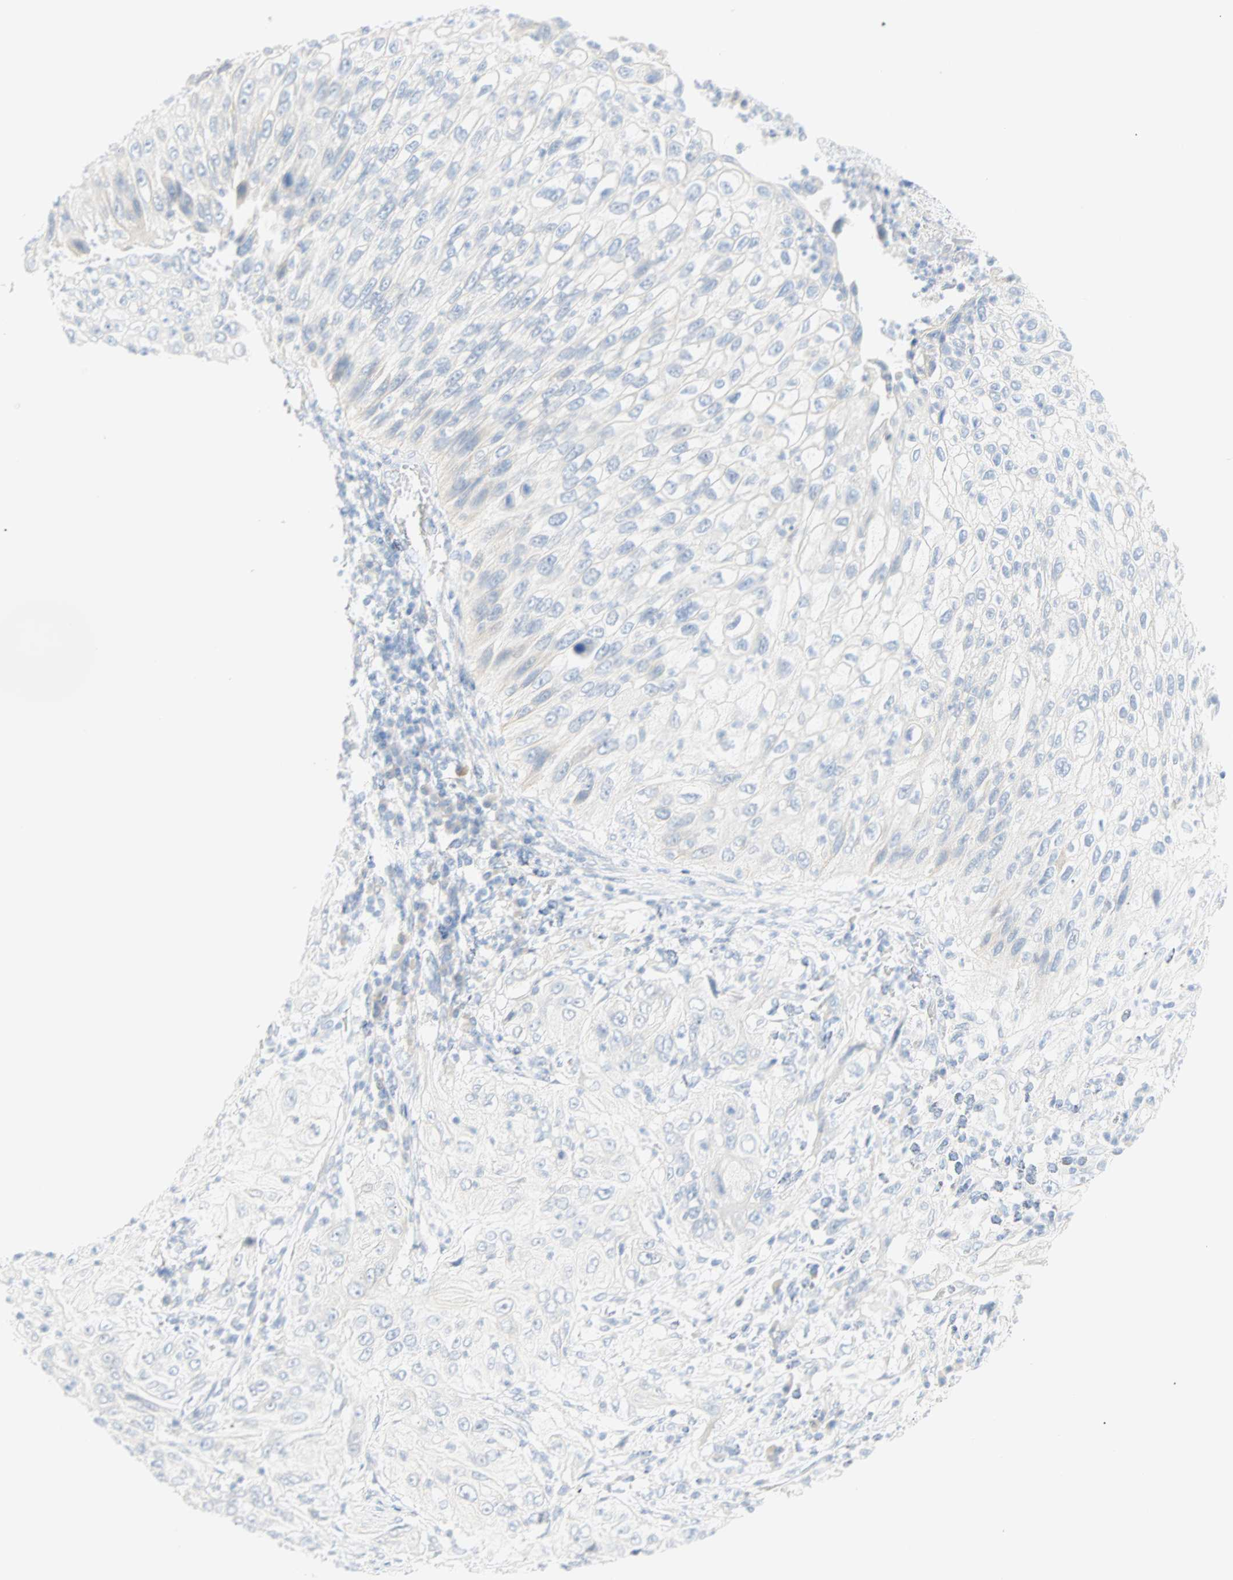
{"staining": {"intensity": "negative", "quantity": "none", "location": "none"}, "tissue": "lung cancer", "cell_type": "Tumor cells", "image_type": "cancer", "snomed": [{"axis": "morphology", "description": "Inflammation, NOS"}, {"axis": "morphology", "description": "Squamous cell carcinoma, NOS"}, {"axis": "topography", "description": "Lymph node"}, {"axis": "topography", "description": "Soft tissue"}, {"axis": "topography", "description": "Lung"}], "caption": "Tumor cells show no significant protein positivity in lung cancer (squamous cell carcinoma). (Stains: DAB immunohistochemistry with hematoxylin counter stain, Microscopy: brightfield microscopy at high magnification).", "gene": "SELENBP1", "patient": {"sex": "male", "age": 66}}